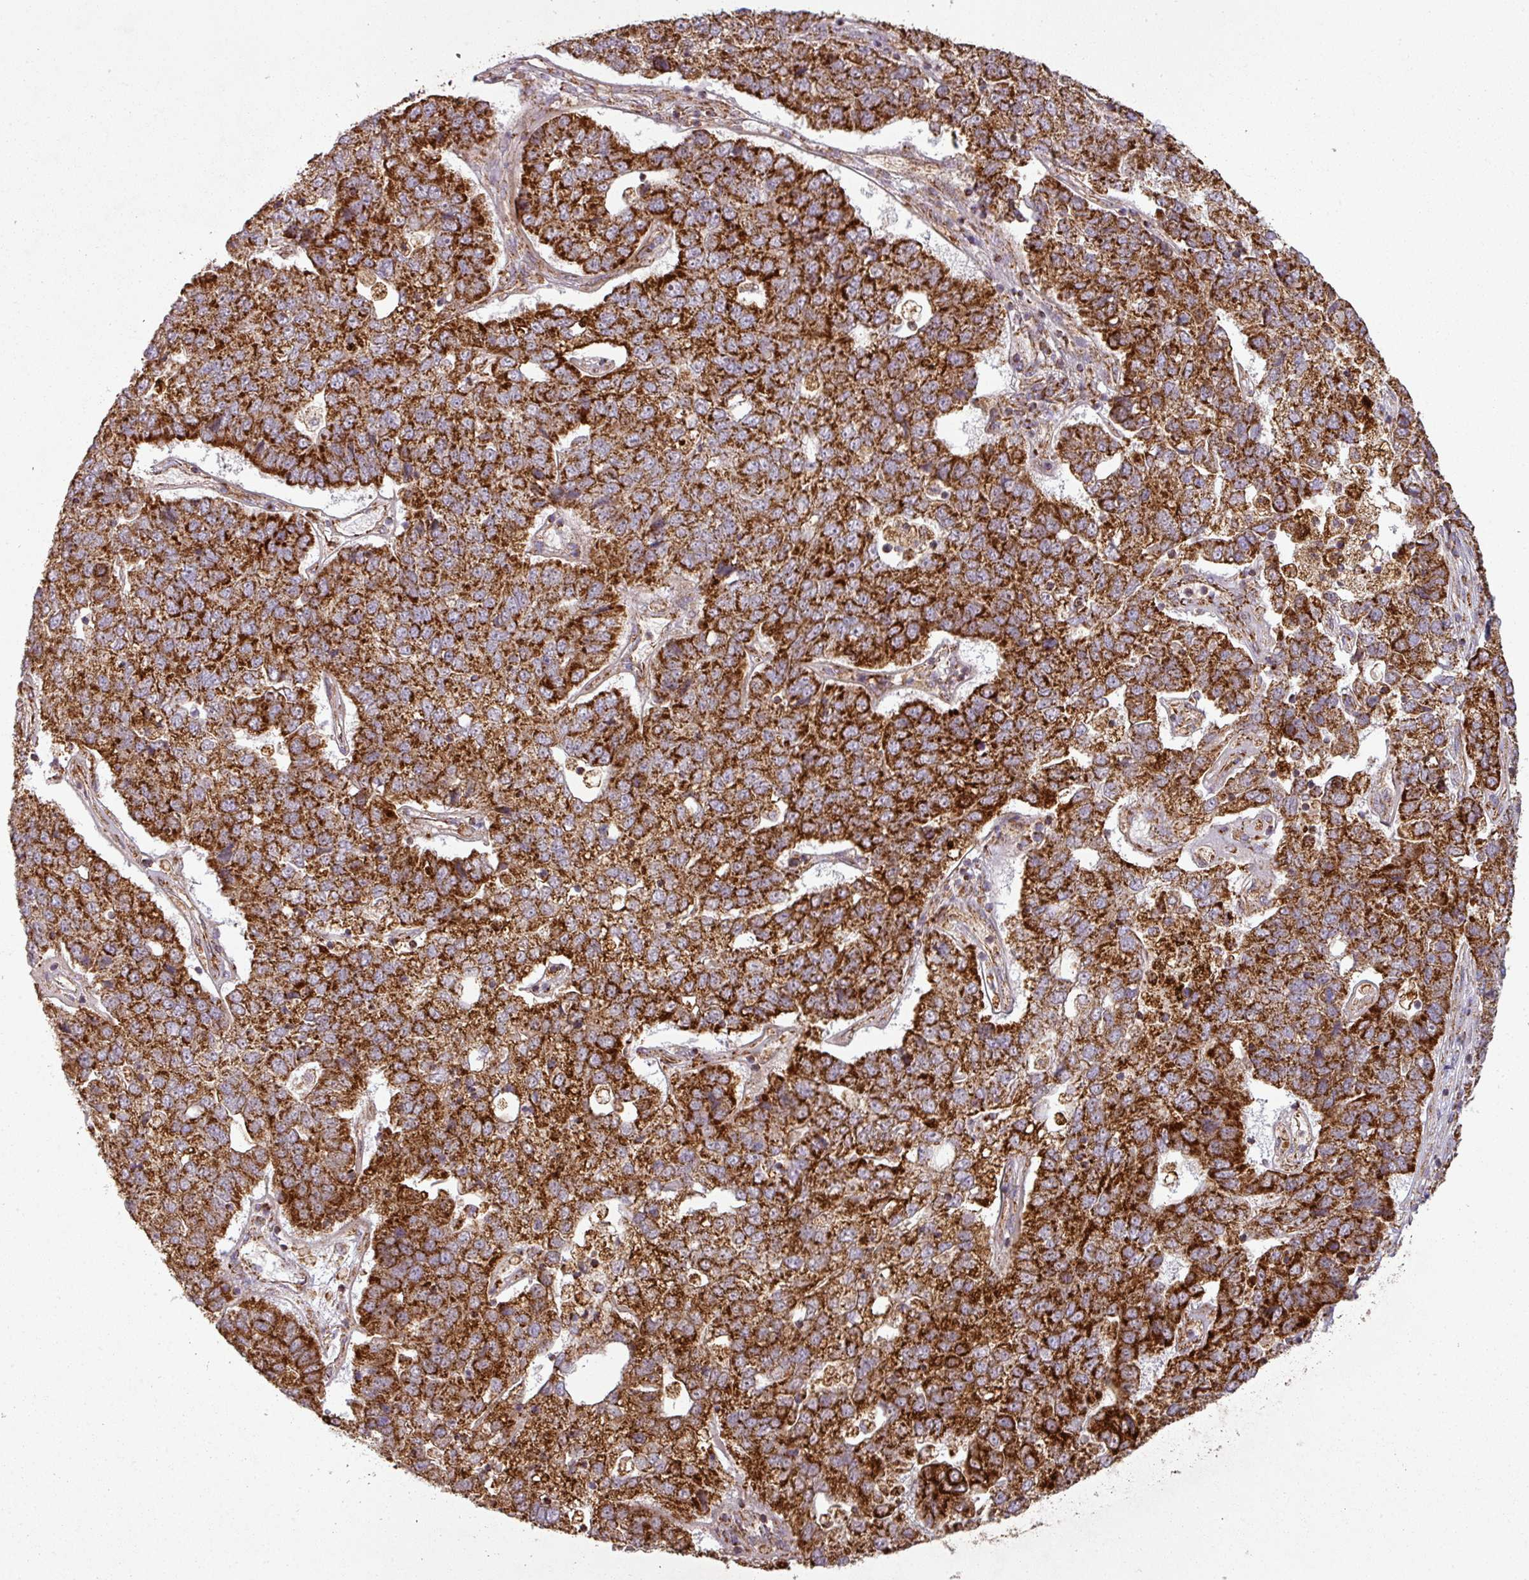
{"staining": {"intensity": "strong", "quantity": ">75%", "location": "cytoplasmic/membranous"}, "tissue": "pancreatic cancer", "cell_type": "Tumor cells", "image_type": "cancer", "snomed": [{"axis": "morphology", "description": "Adenocarcinoma, NOS"}, {"axis": "topography", "description": "Pancreas"}], "caption": "An immunohistochemistry histopathology image of neoplastic tissue is shown. Protein staining in brown shows strong cytoplasmic/membranous positivity in pancreatic adenocarcinoma within tumor cells. (DAB = brown stain, brightfield microscopy at high magnification).", "gene": "GPD2", "patient": {"sex": "female", "age": 61}}